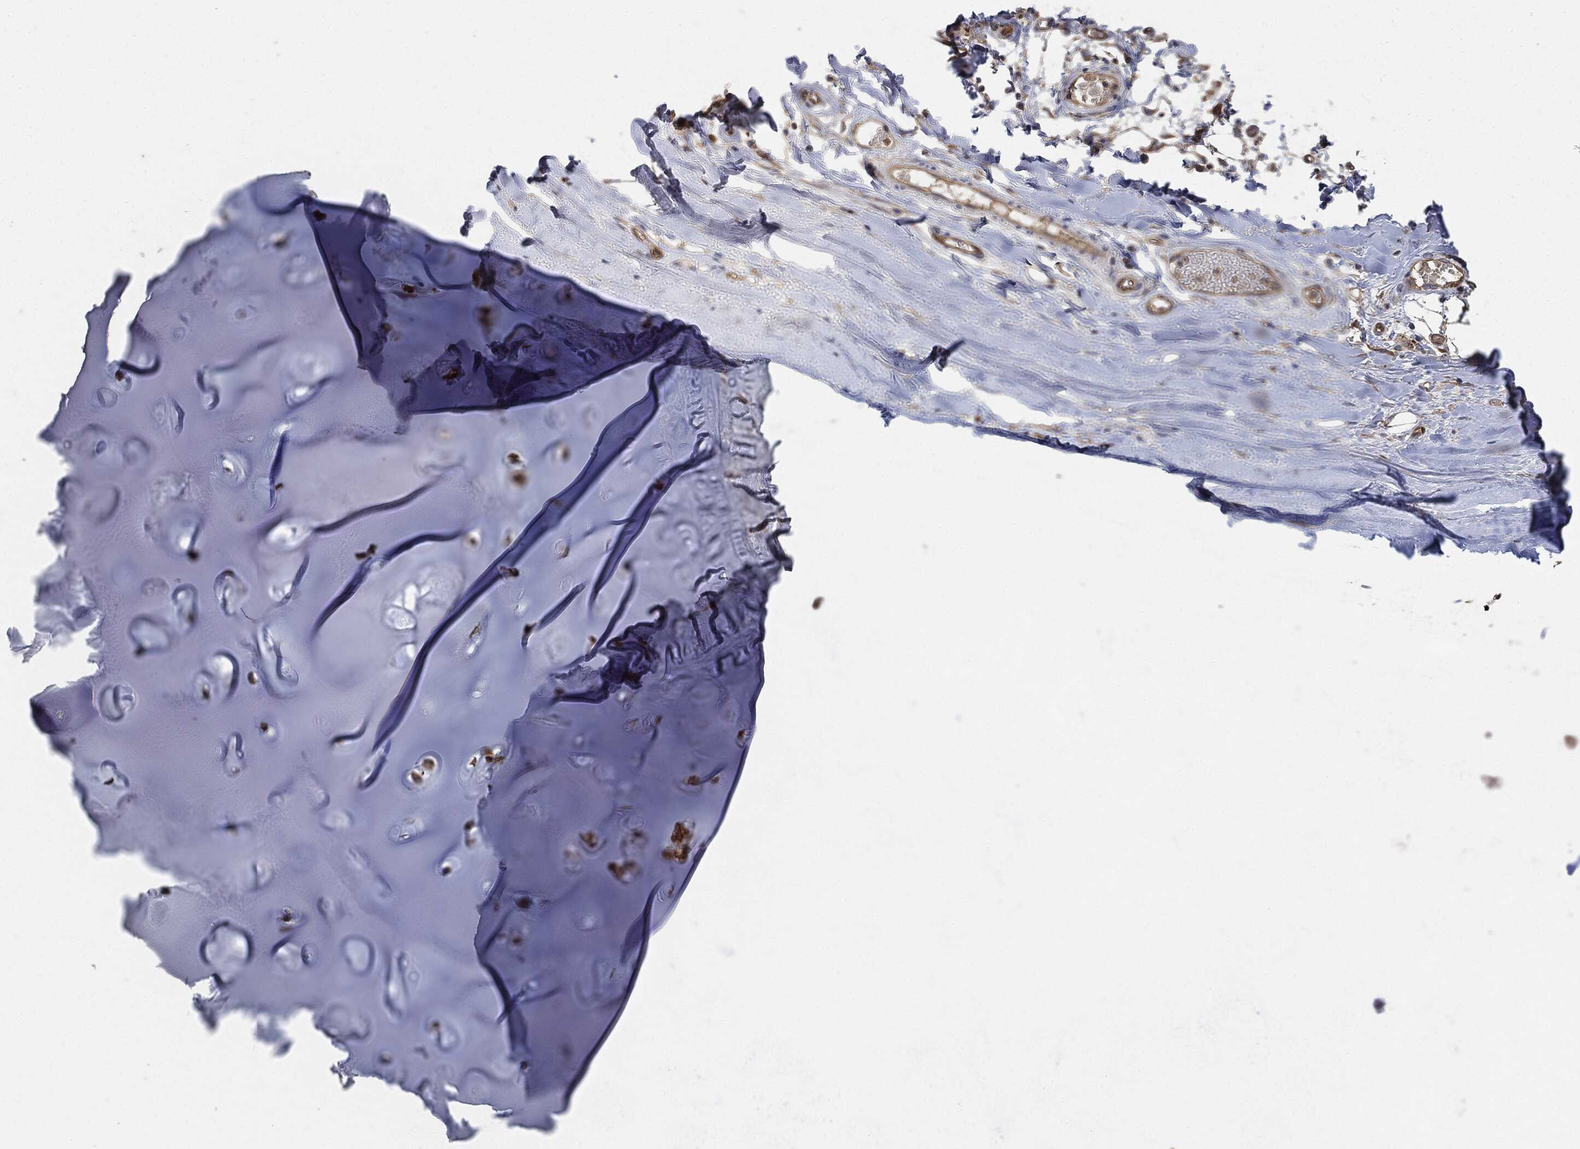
{"staining": {"intensity": "negative", "quantity": "none", "location": "none"}, "tissue": "adipose tissue", "cell_type": "Adipocytes", "image_type": "normal", "snomed": [{"axis": "morphology", "description": "Normal tissue, NOS"}, {"axis": "topography", "description": "Cartilage tissue"}], "caption": "Immunohistochemistry of normal human adipose tissue displays no staining in adipocytes.", "gene": "XPNPEP1", "patient": {"sex": "male", "age": 81}}